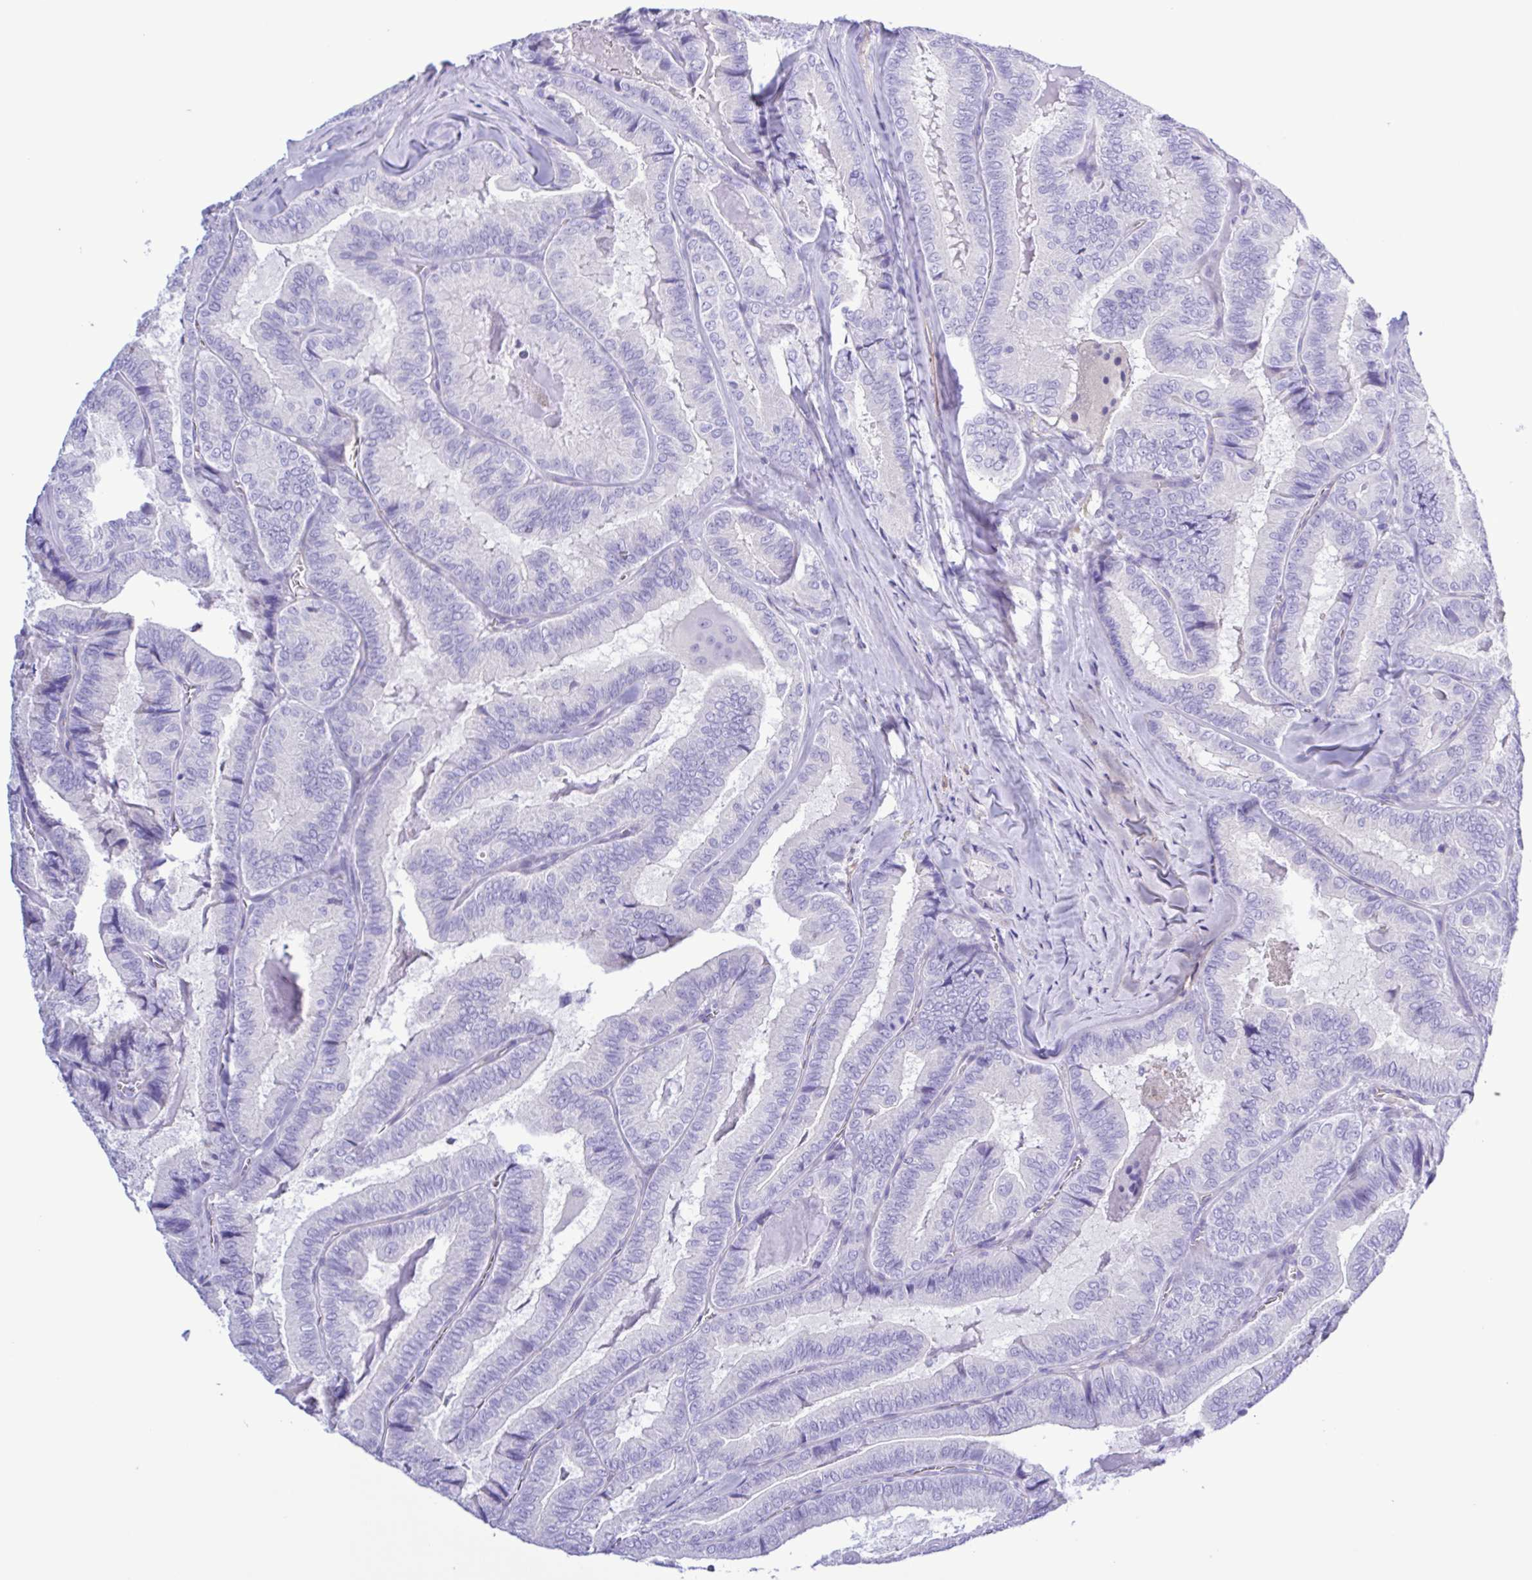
{"staining": {"intensity": "negative", "quantity": "none", "location": "none"}, "tissue": "thyroid cancer", "cell_type": "Tumor cells", "image_type": "cancer", "snomed": [{"axis": "morphology", "description": "Papillary adenocarcinoma, NOS"}, {"axis": "topography", "description": "Thyroid gland"}], "caption": "The image displays no significant staining in tumor cells of thyroid cancer.", "gene": "CYP11A1", "patient": {"sex": "female", "age": 75}}